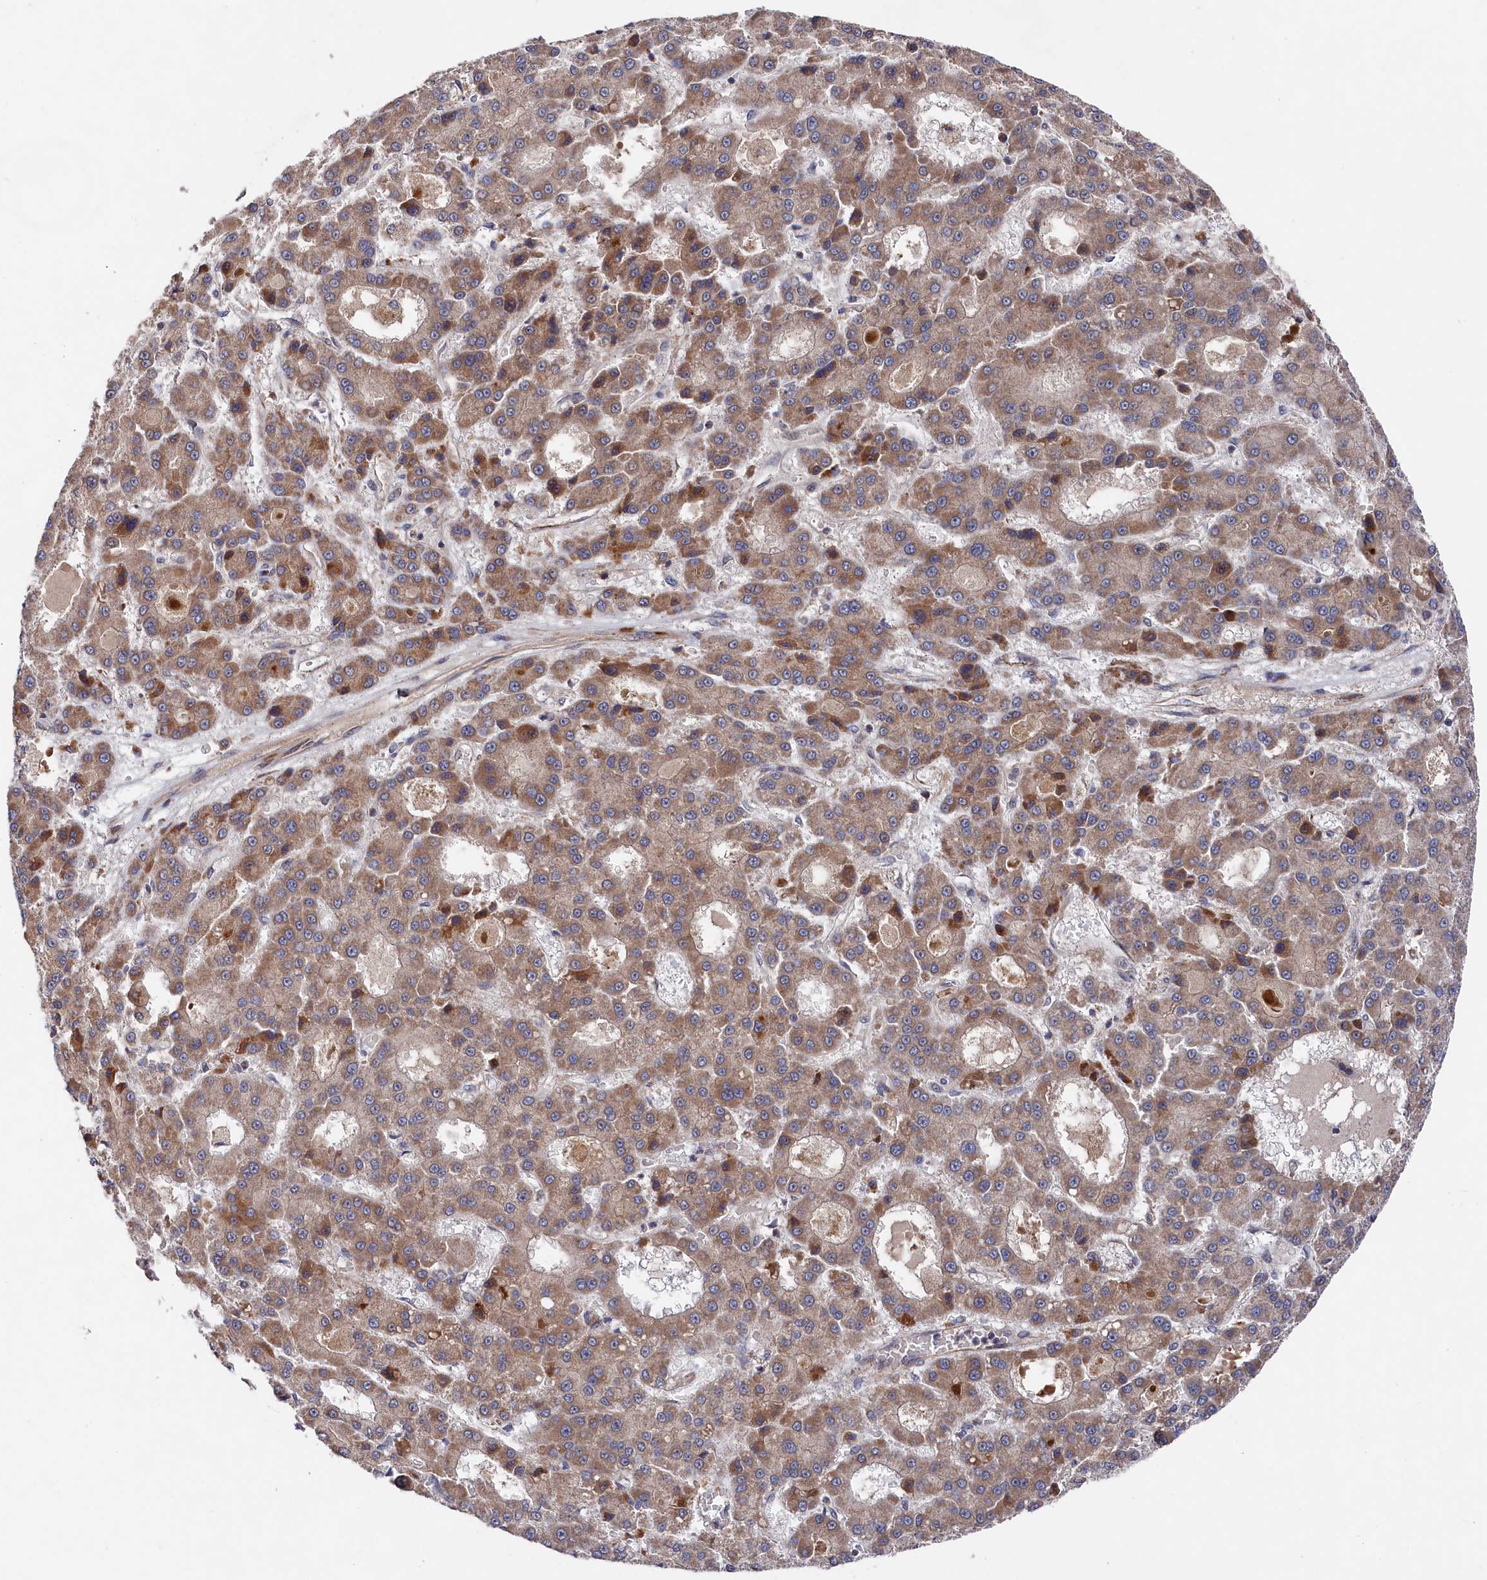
{"staining": {"intensity": "moderate", "quantity": ">75%", "location": "cytoplasmic/membranous"}, "tissue": "liver cancer", "cell_type": "Tumor cells", "image_type": "cancer", "snomed": [{"axis": "morphology", "description": "Carcinoma, Hepatocellular, NOS"}, {"axis": "topography", "description": "Liver"}], "caption": "Moderate cytoplasmic/membranous protein expression is identified in approximately >75% of tumor cells in liver hepatocellular carcinoma.", "gene": "SUPV3L1", "patient": {"sex": "male", "age": 70}}